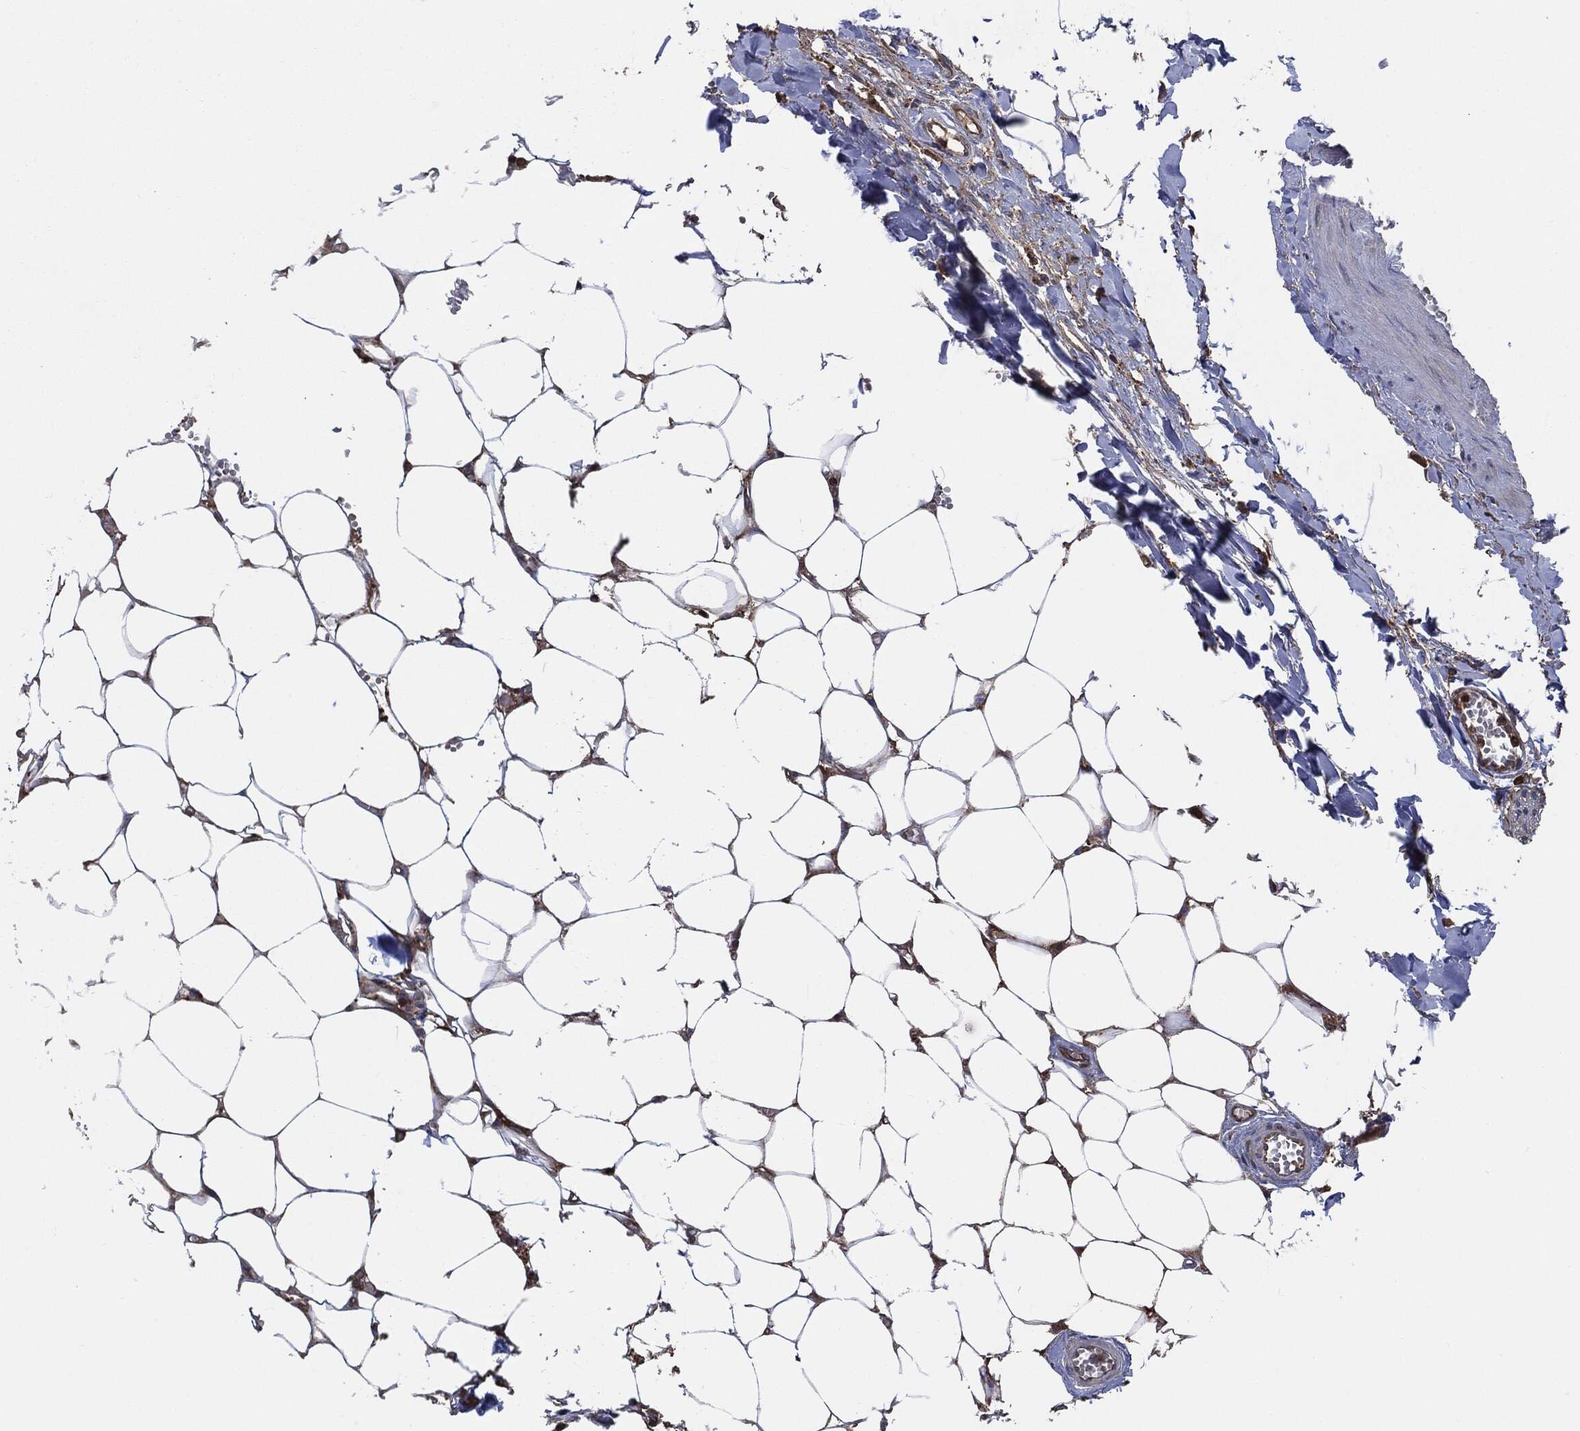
{"staining": {"intensity": "negative", "quantity": "none", "location": "none"}, "tissue": "adipose tissue", "cell_type": "Adipocytes", "image_type": "normal", "snomed": [{"axis": "morphology", "description": "Normal tissue, NOS"}, {"axis": "morphology", "description": "Squamous cell carcinoma, NOS"}, {"axis": "topography", "description": "Cartilage tissue"}, {"axis": "topography", "description": "Lung"}], "caption": "High power microscopy histopathology image of an immunohistochemistry micrograph of benign adipose tissue, revealing no significant positivity in adipocytes.", "gene": "XPNPEP1", "patient": {"sex": "male", "age": 66}}